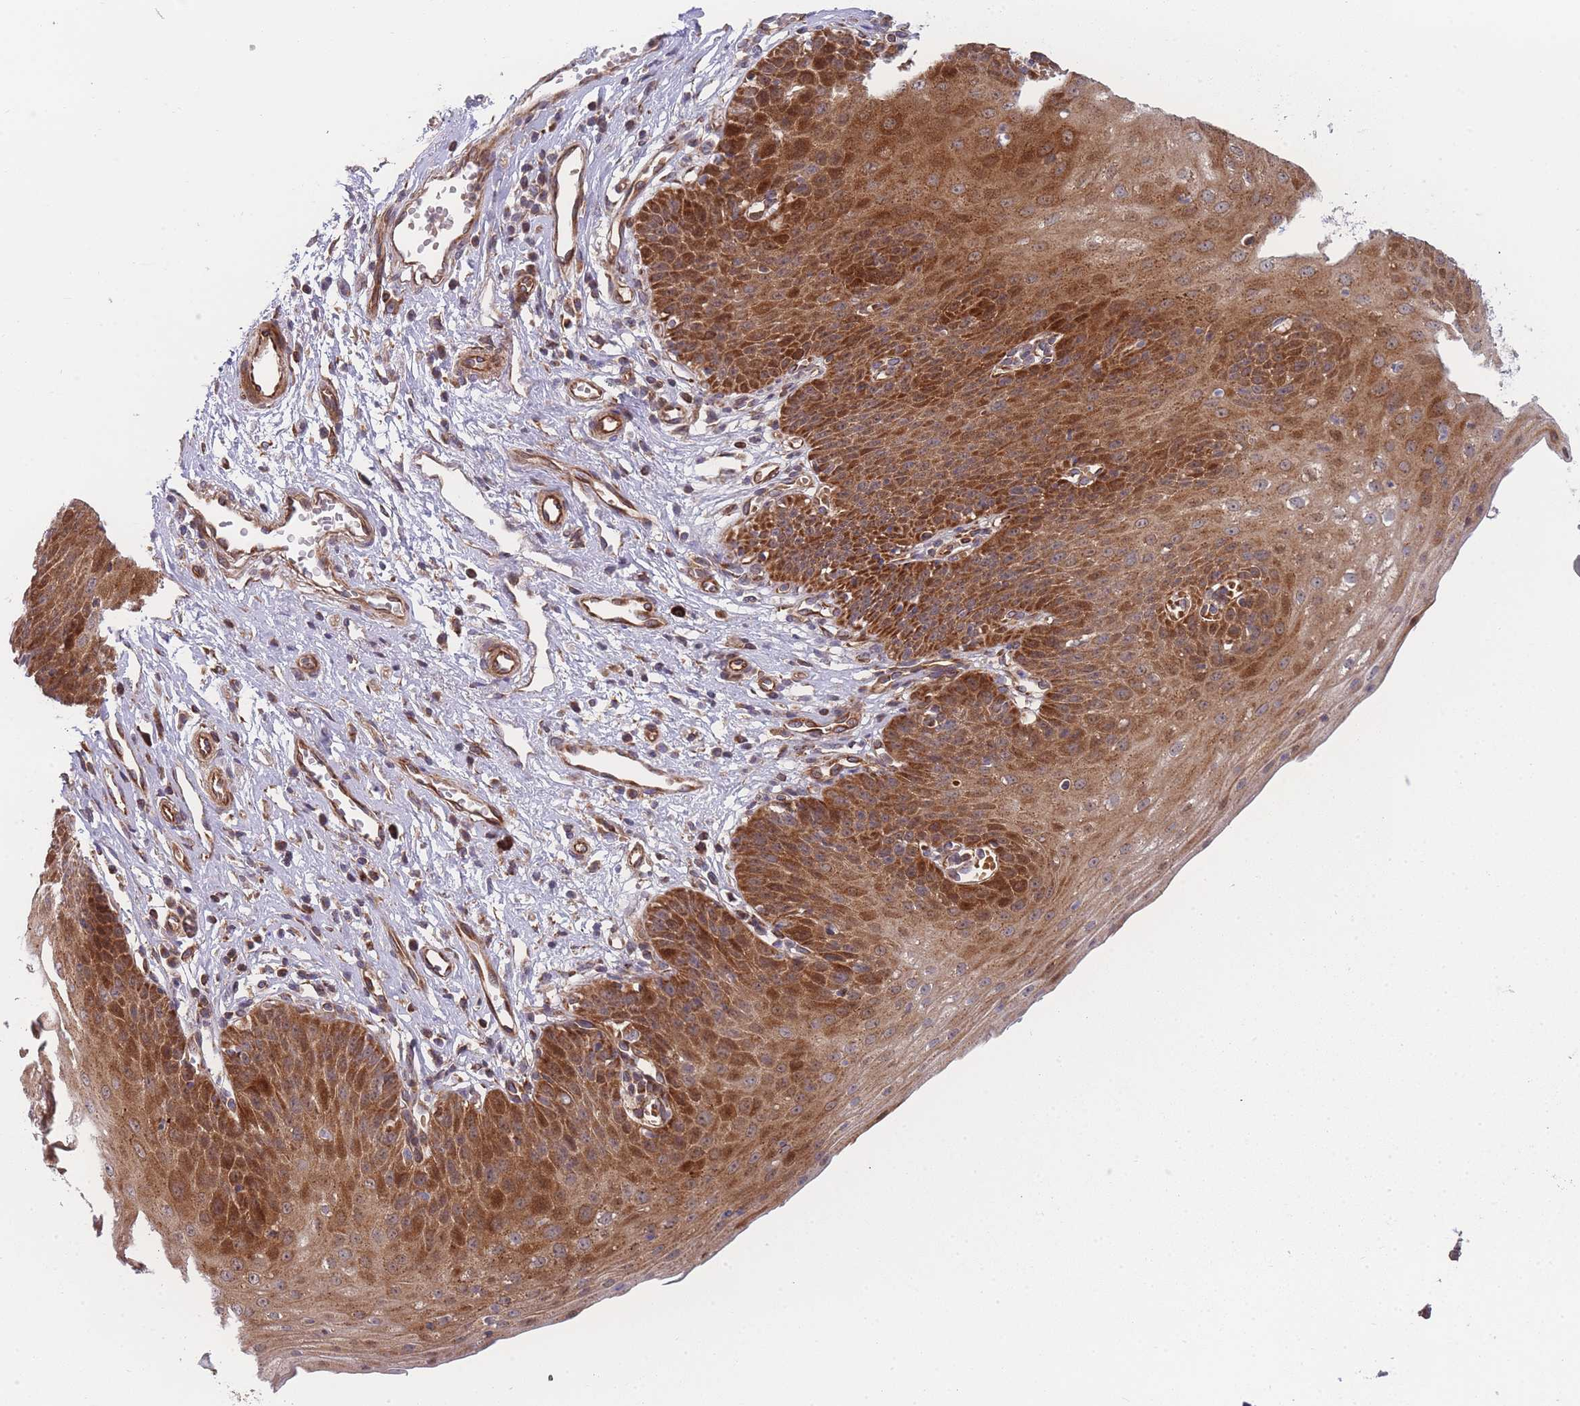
{"staining": {"intensity": "strong", "quantity": ">75%", "location": "cytoplasmic/membranous"}, "tissue": "esophagus", "cell_type": "Squamous epithelial cells", "image_type": "normal", "snomed": [{"axis": "morphology", "description": "Normal tissue, NOS"}, {"axis": "topography", "description": "Esophagus"}], "caption": "Esophagus stained with DAB (3,3'-diaminobenzidine) immunohistochemistry reveals high levels of strong cytoplasmic/membranous staining in about >75% of squamous epithelial cells.", "gene": "MTRES1", "patient": {"sex": "male", "age": 71}}